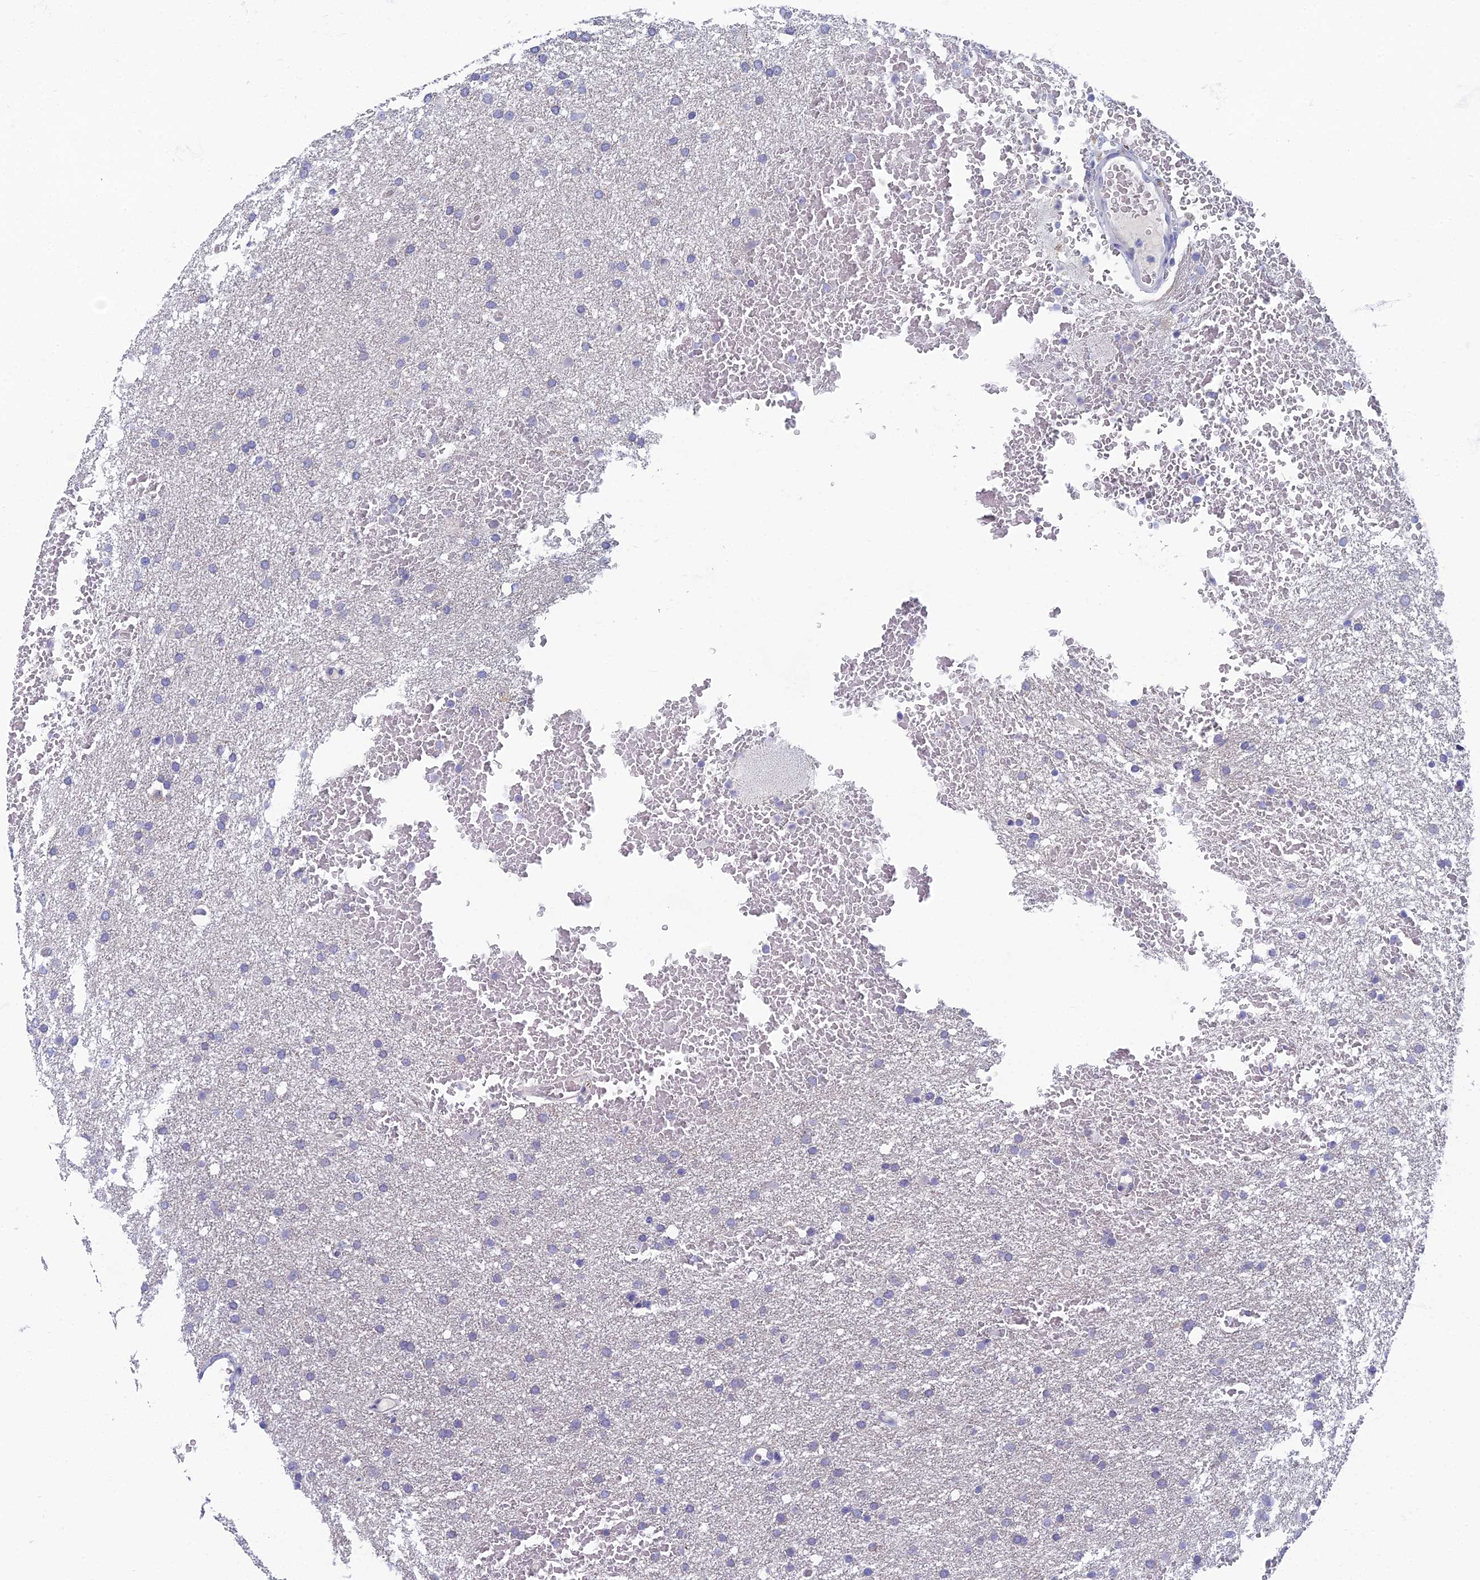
{"staining": {"intensity": "negative", "quantity": "none", "location": "none"}, "tissue": "glioma", "cell_type": "Tumor cells", "image_type": "cancer", "snomed": [{"axis": "morphology", "description": "Glioma, malignant, High grade"}, {"axis": "topography", "description": "Cerebral cortex"}], "caption": "This is an immunohistochemistry photomicrograph of human malignant glioma (high-grade). There is no expression in tumor cells.", "gene": "SPIN4", "patient": {"sex": "female", "age": 36}}